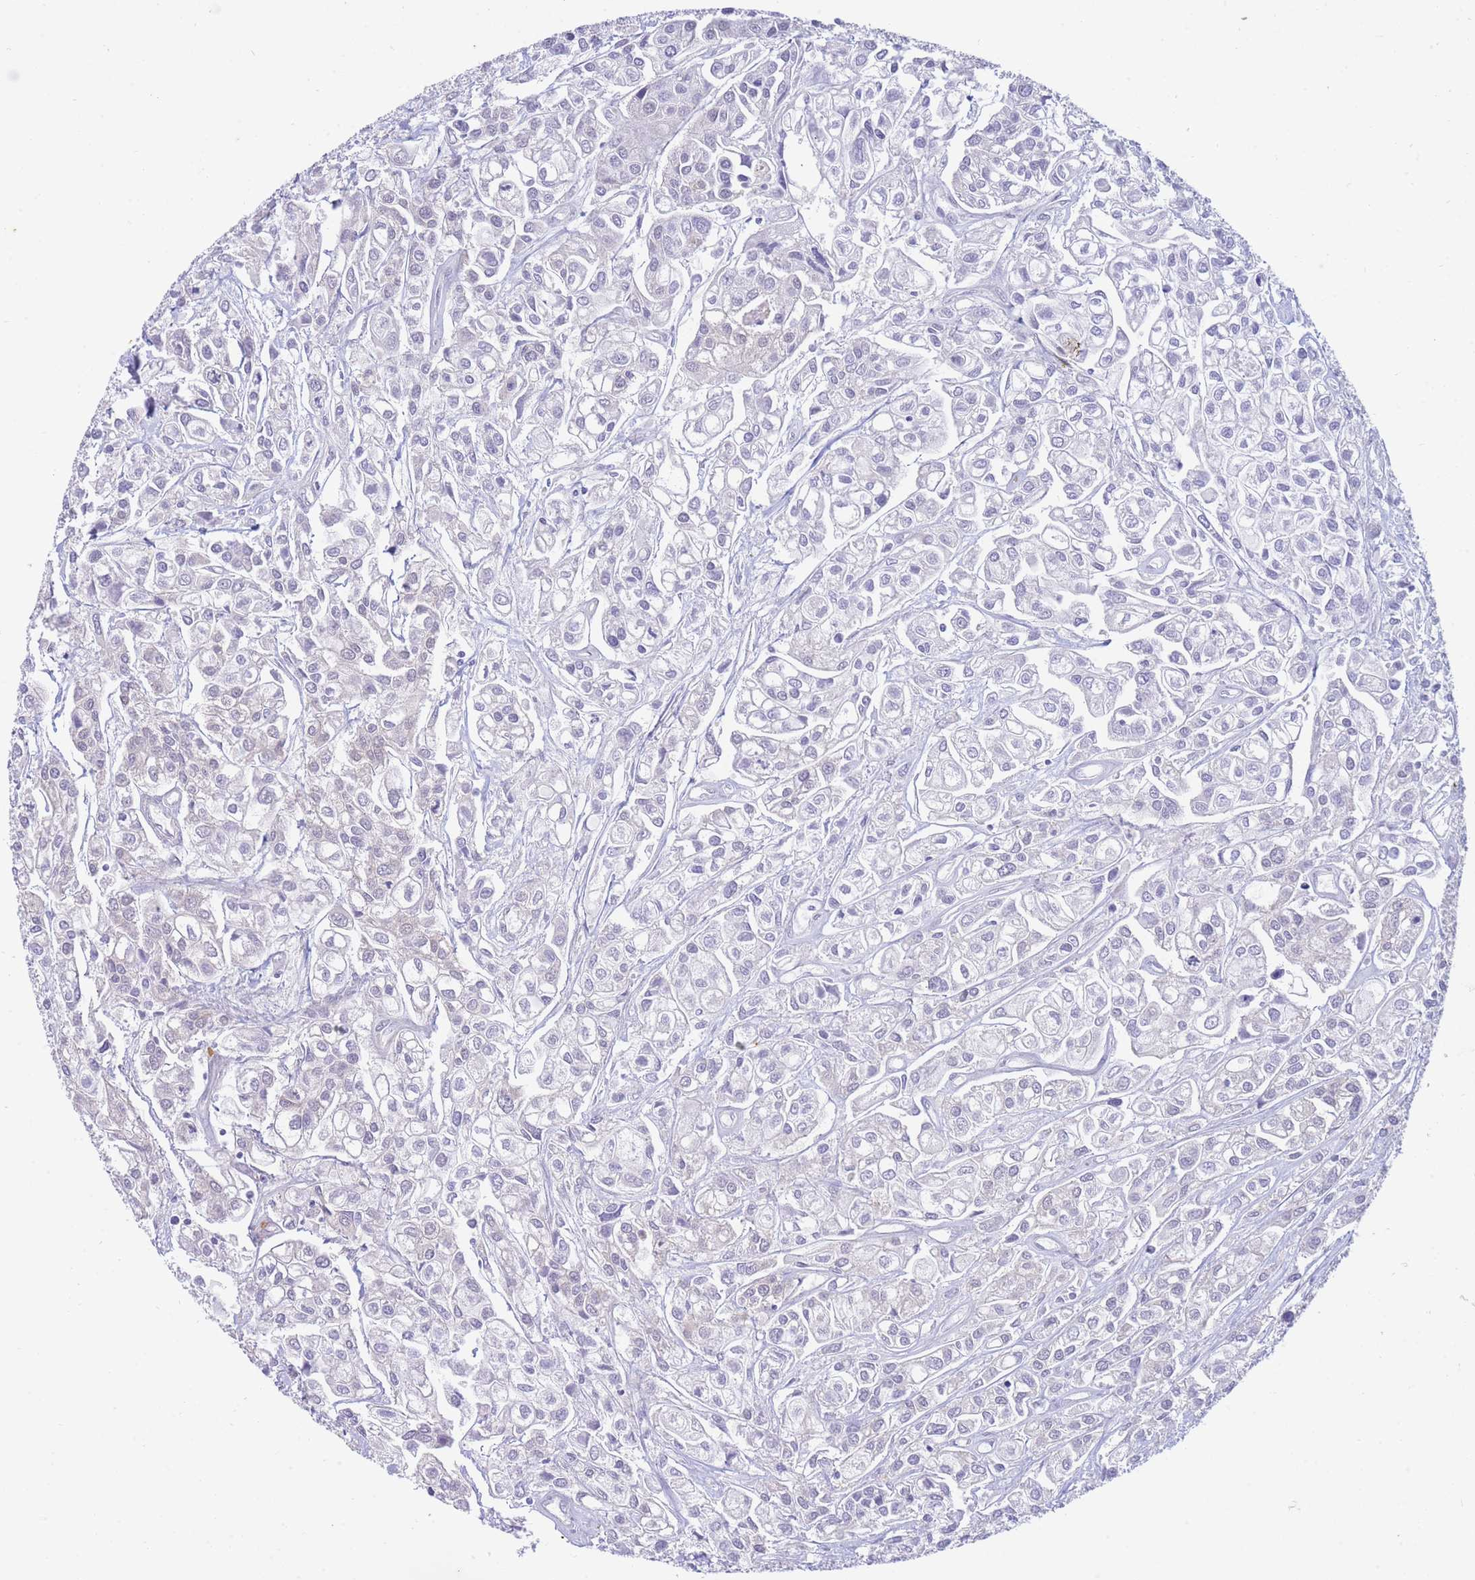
{"staining": {"intensity": "negative", "quantity": "none", "location": "none"}, "tissue": "urothelial cancer", "cell_type": "Tumor cells", "image_type": "cancer", "snomed": [{"axis": "morphology", "description": "Urothelial carcinoma, High grade"}, {"axis": "topography", "description": "Urinary bladder"}], "caption": "Micrograph shows no protein staining in tumor cells of high-grade urothelial carcinoma tissue.", "gene": "SUGT1", "patient": {"sex": "male", "age": 67}}